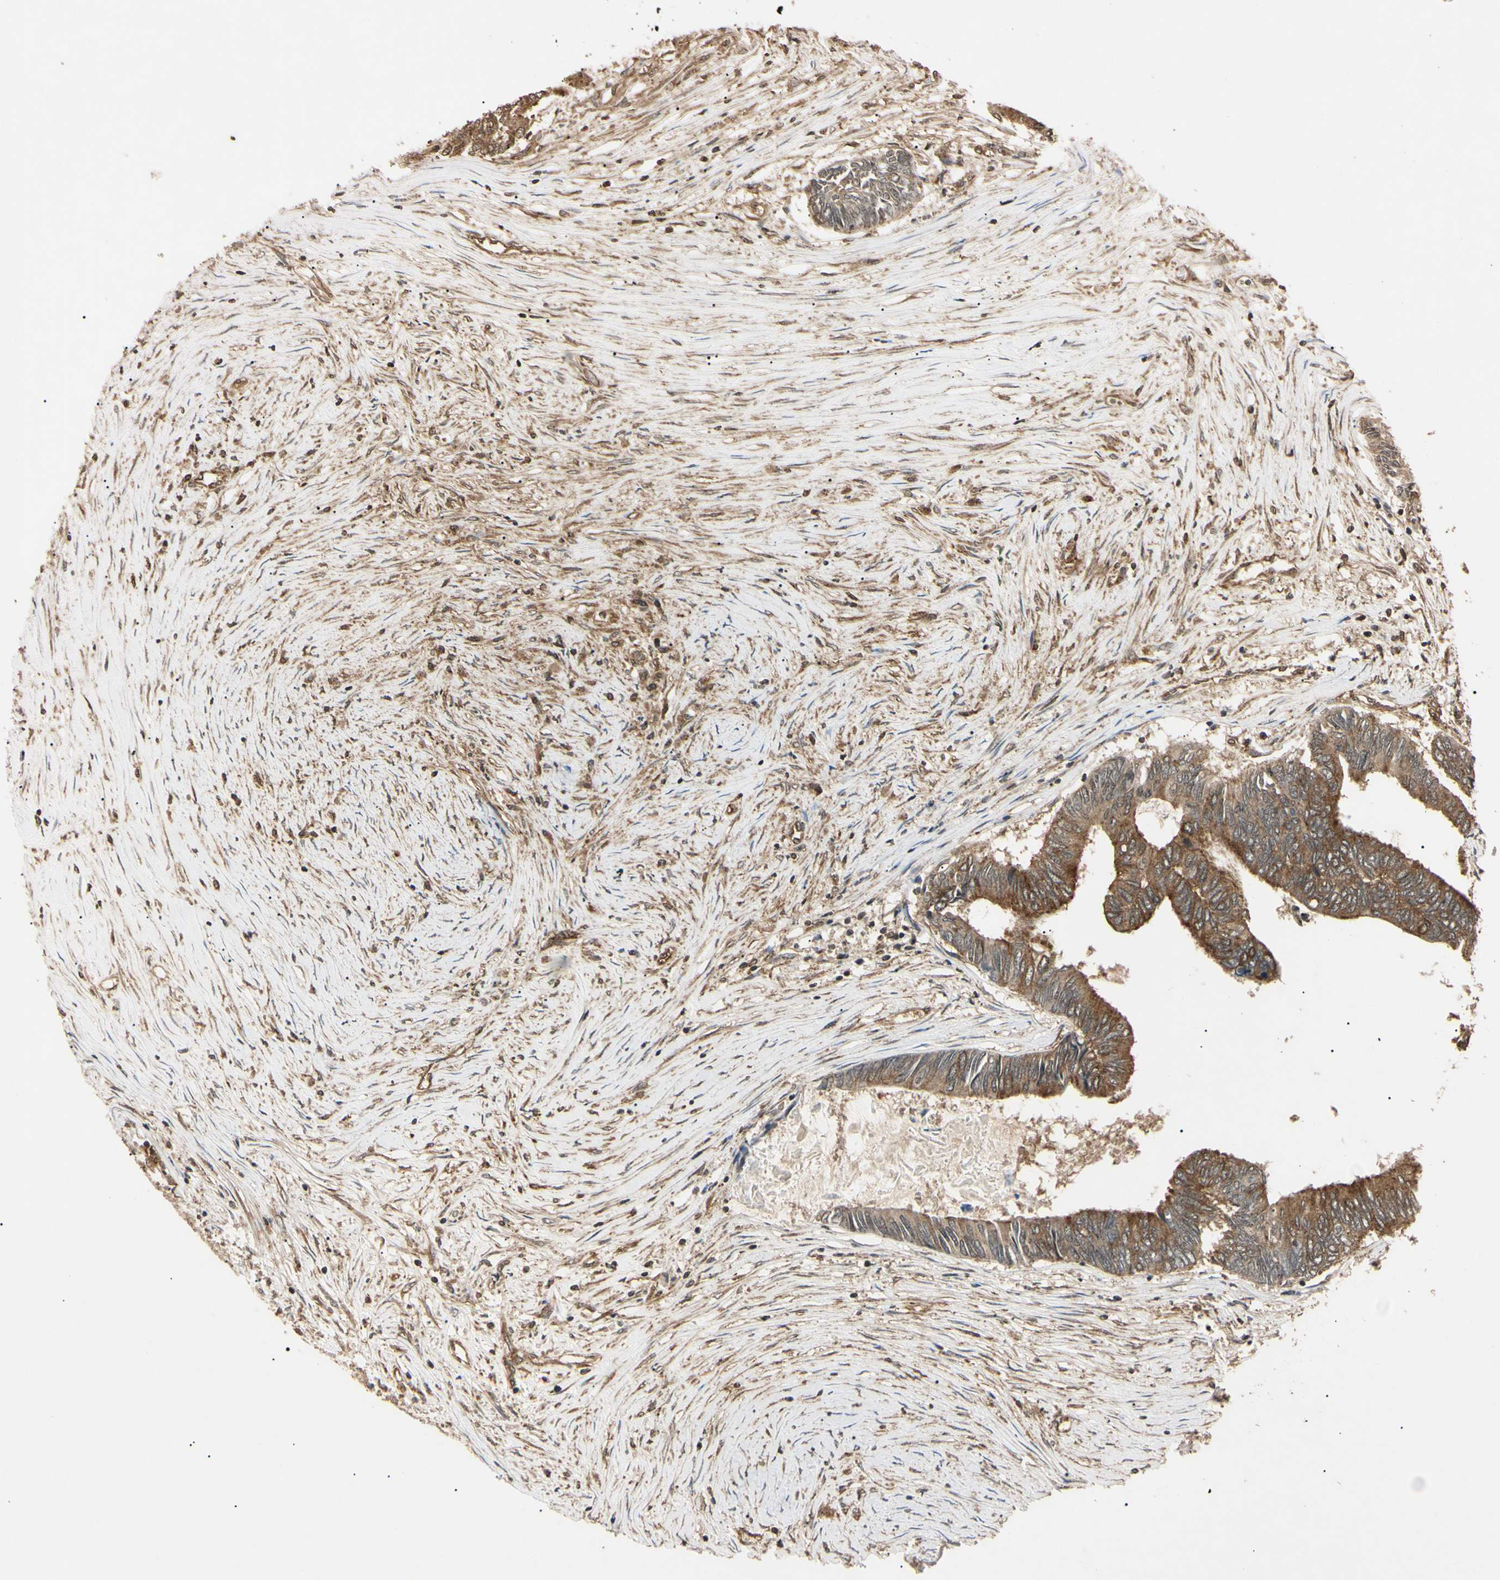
{"staining": {"intensity": "moderate", "quantity": ">75%", "location": "cytoplasmic/membranous"}, "tissue": "colorectal cancer", "cell_type": "Tumor cells", "image_type": "cancer", "snomed": [{"axis": "morphology", "description": "Adenocarcinoma, NOS"}, {"axis": "topography", "description": "Rectum"}], "caption": "Protein staining exhibits moderate cytoplasmic/membranous positivity in approximately >75% of tumor cells in adenocarcinoma (colorectal). The staining is performed using DAB brown chromogen to label protein expression. The nuclei are counter-stained blue using hematoxylin.", "gene": "EPN1", "patient": {"sex": "male", "age": 63}}